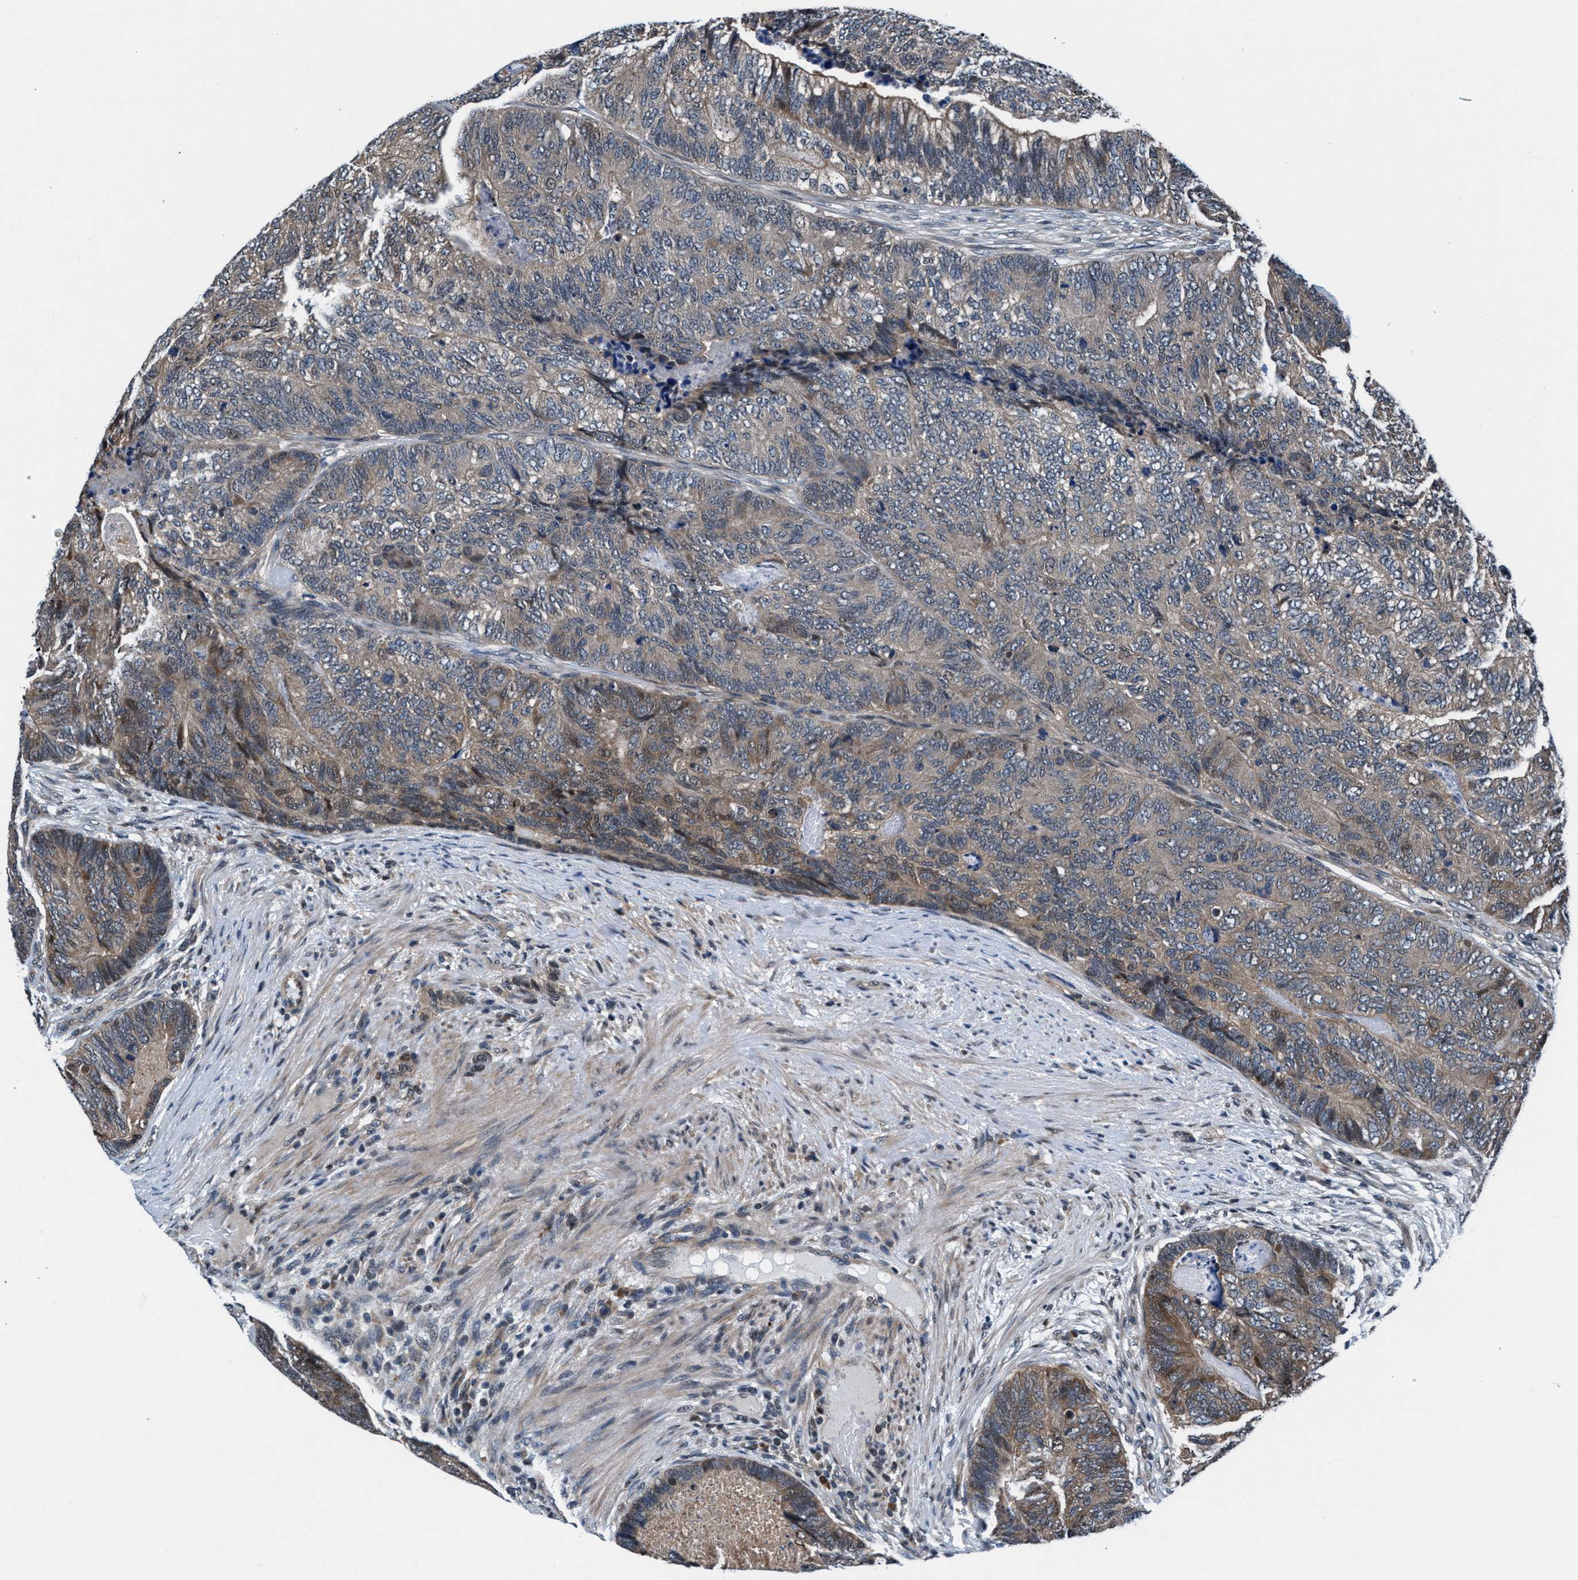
{"staining": {"intensity": "moderate", "quantity": "<25%", "location": "cytoplasmic/membranous"}, "tissue": "colorectal cancer", "cell_type": "Tumor cells", "image_type": "cancer", "snomed": [{"axis": "morphology", "description": "Adenocarcinoma, NOS"}, {"axis": "topography", "description": "Colon"}], "caption": "Immunohistochemistry image of neoplastic tissue: human colorectal cancer (adenocarcinoma) stained using immunohistochemistry (IHC) shows low levels of moderate protein expression localized specifically in the cytoplasmic/membranous of tumor cells, appearing as a cytoplasmic/membranous brown color.", "gene": "PRPSAP2", "patient": {"sex": "female", "age": 67}}